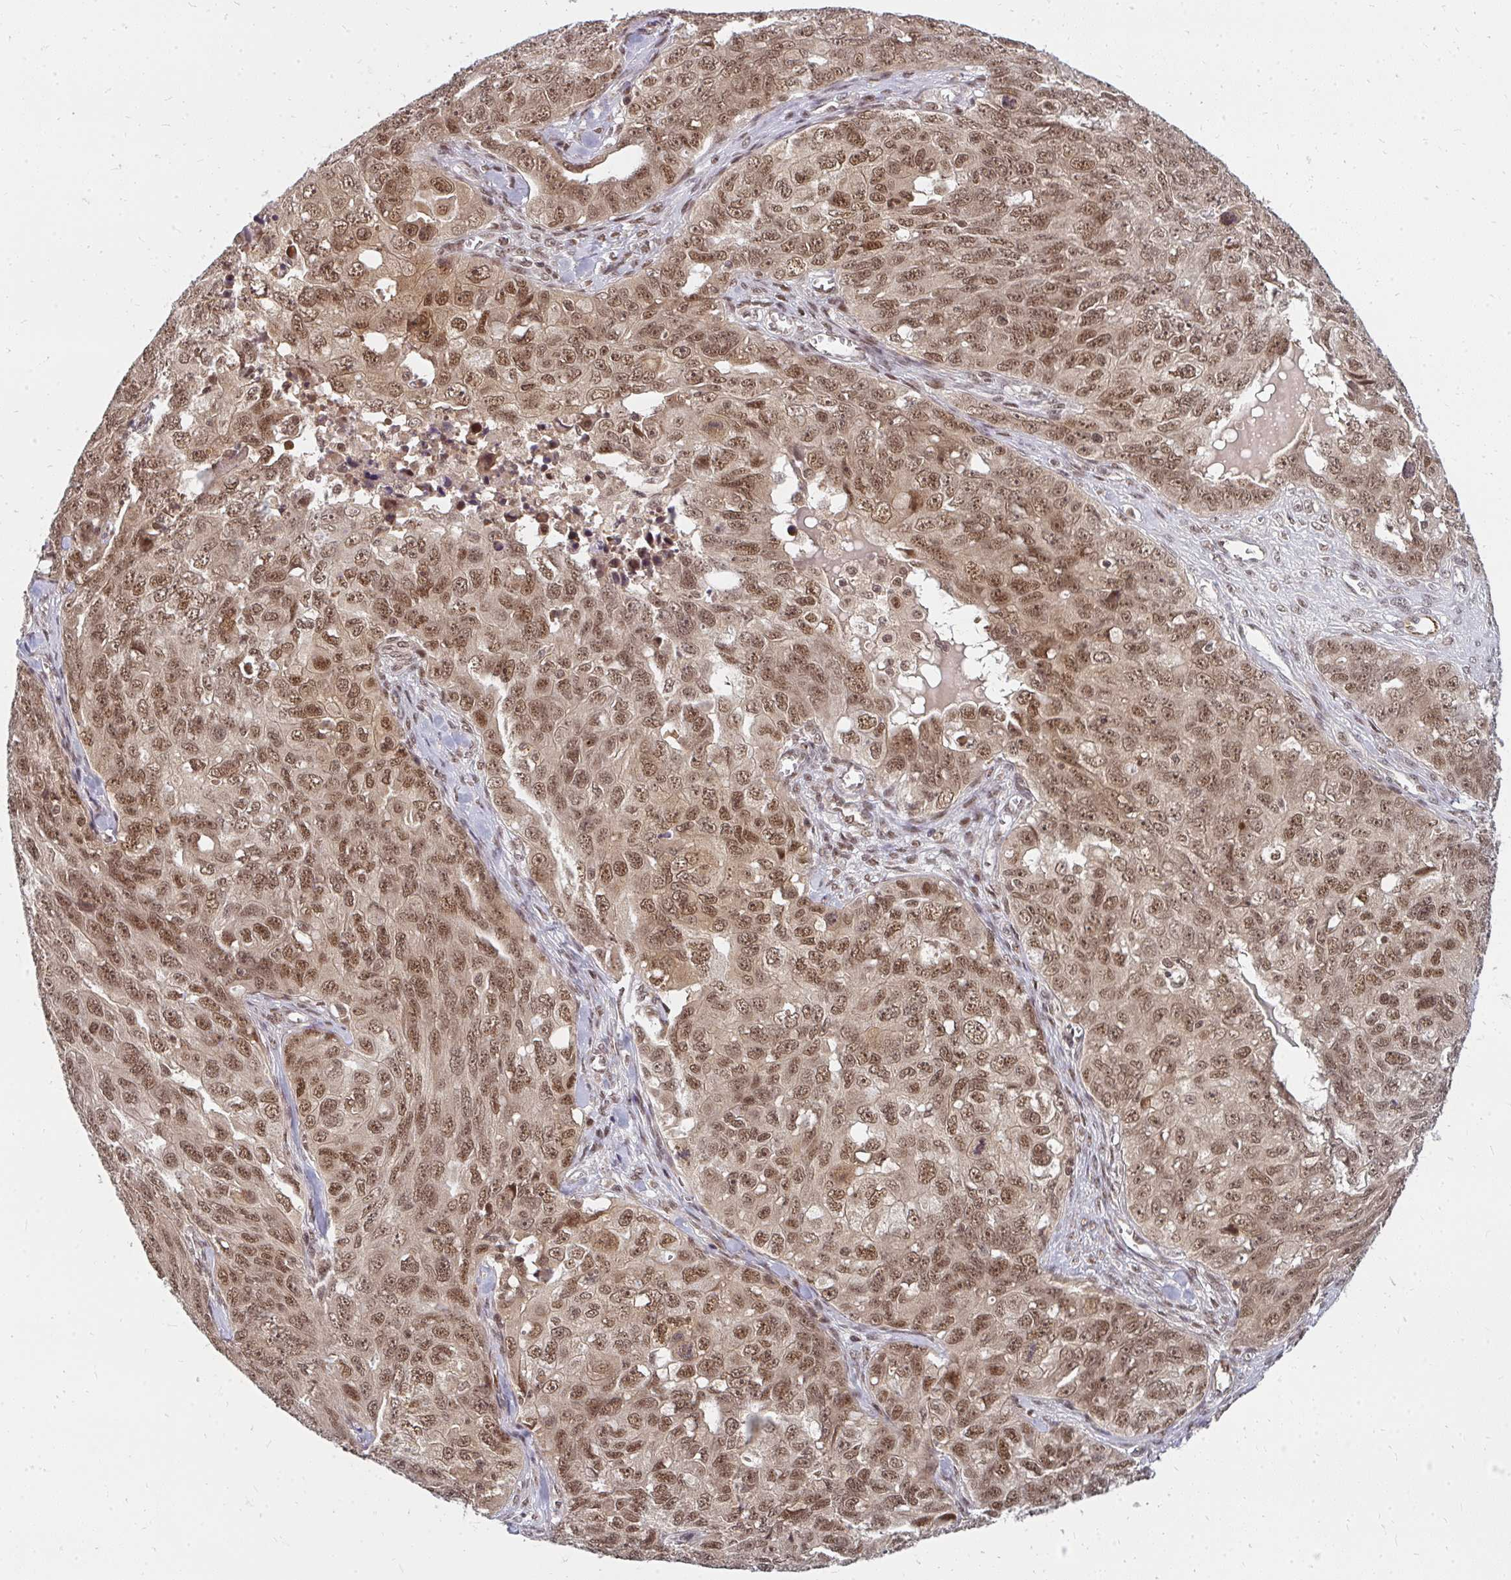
{"staining": {"intensity": "moderate", "quantity": ">75%", "location": "nuclear"}, "tissue": "ovarian cancer", "cell_type": "Tumor cells", "image_type": "cancer", "snomed": [{"axis": "morphology", "description": "Carcinoma, endometroid"}, {"axis": "topography", "description": "Ovary"}], "caption": "Human endometroid carcinoma (ovarian) stained with a protein marker demonstrates moderate staining in tumor cells.", "gene": "GTF3C6", "patient": {"sex": "female", "age": 70}}